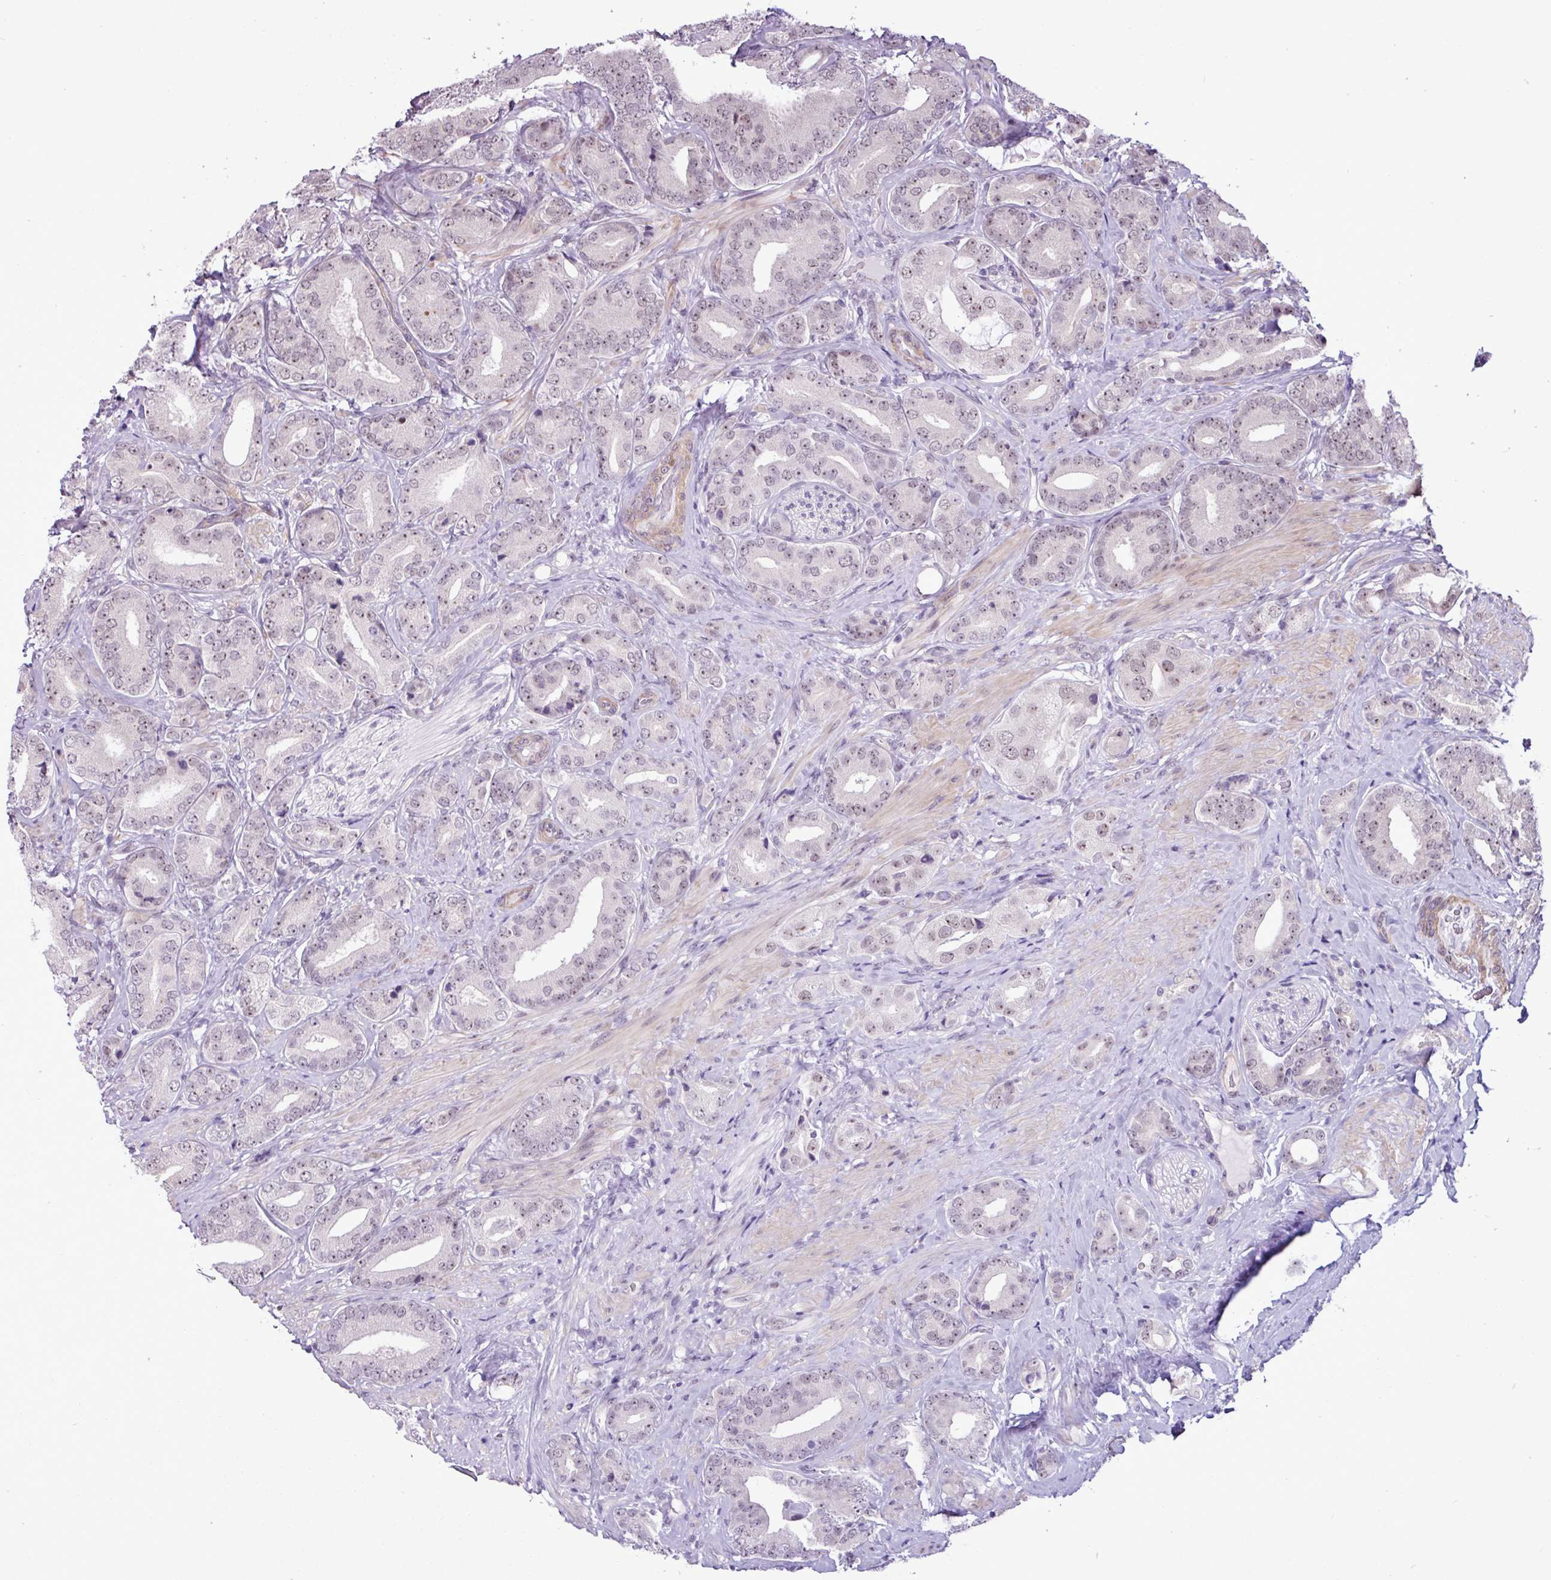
{"staining": {"intensity": "weak", "quantity": "25%-75%", "location": "nuclear"}, "tissue": "prostate cancer", "cell_type": "Tumor cells", "image_type": "cancer", "snomed": [{"axis": "morphology", "description": "Adenocarcinoma, High grade"}, {"axis": "topography", "description": "Prostate"}], "caption": "An image of human prostate cancer stained for a protein exhibits weak nuclear brown staining in tumor cells.", "gene": "UTP18", "patient": {"sex": "male", "age": 63}}